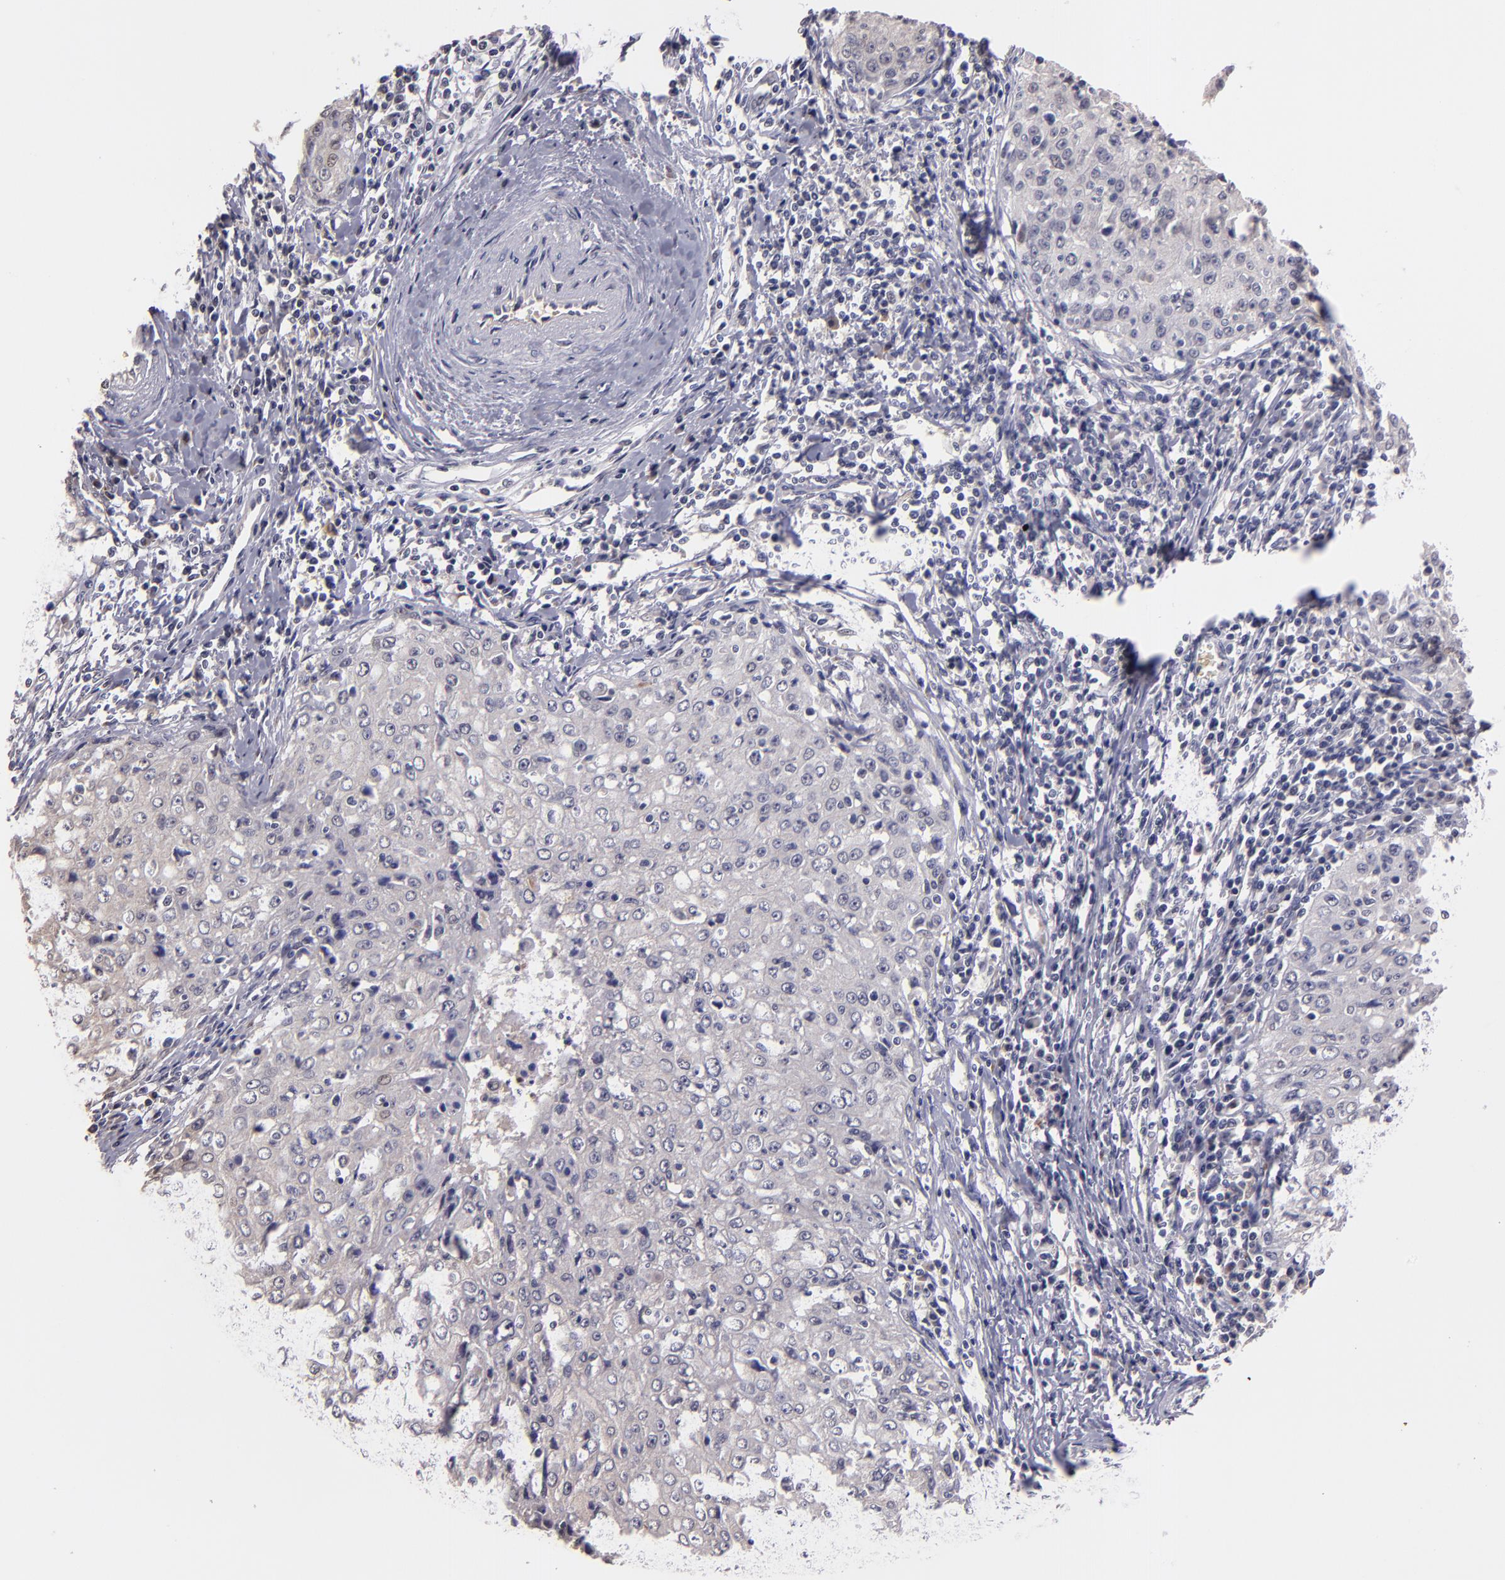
{"staining": {"intensity": "negative", "quantity": "none", "location": "none"}, "tissue": "cervical cancer", "cell_type": "Tumor cells", "image_type": "cancer", "snomed": [{"axis": "morphology", "description": "Squamous cell carcinoma, NOS"}, {"axis": "topography", "description": "Cervix"}], "caption": "Immunohistochemistry (IHC) of cervical squamous cell carcinoma demonstrates no expression in tumor cells.", "gene": "SERPINC1", "patient": {"sex": "female", "age": 27}}